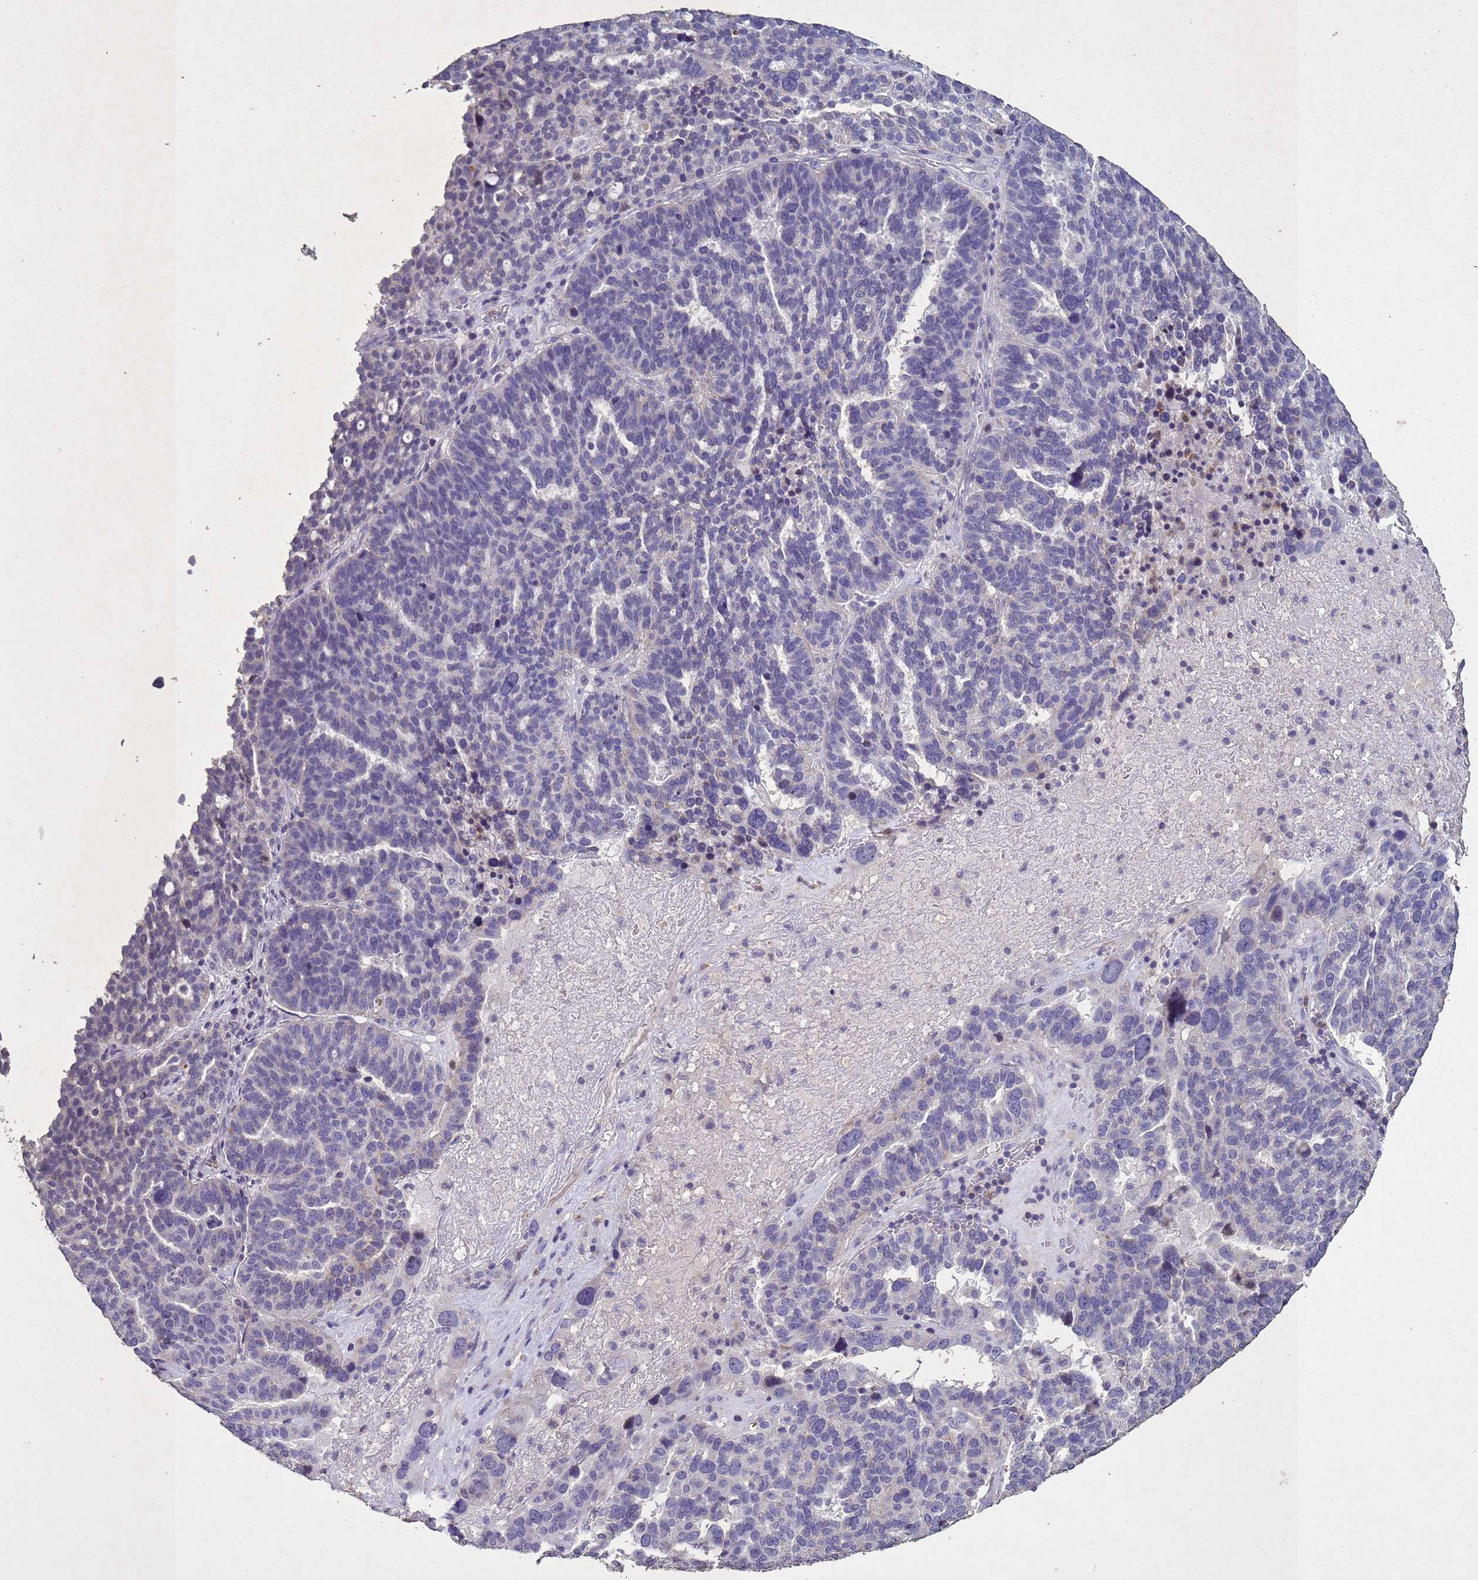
{"staining": {"intensity": "negative", "quantity": "none", "location": "none"}, "tissue": "ovarian cancer", "cell_type": "Tumor cells", "image_type": "cancer", "snomed": [{"axis": "morphology", "description": "Cystadenocarcinoma, serous, NOS"}, {"axis": "topography", "description": "Ovary"}], "caption": "Immunohistochemistry (IHC) histopathology image of human ovarian serous cystadenocarcinoma stained for a protein (brown), which demonstrates no positivity in tumor cells.", "gene": "NLRP11", "patient": {"sex": "female", "age": 59}}